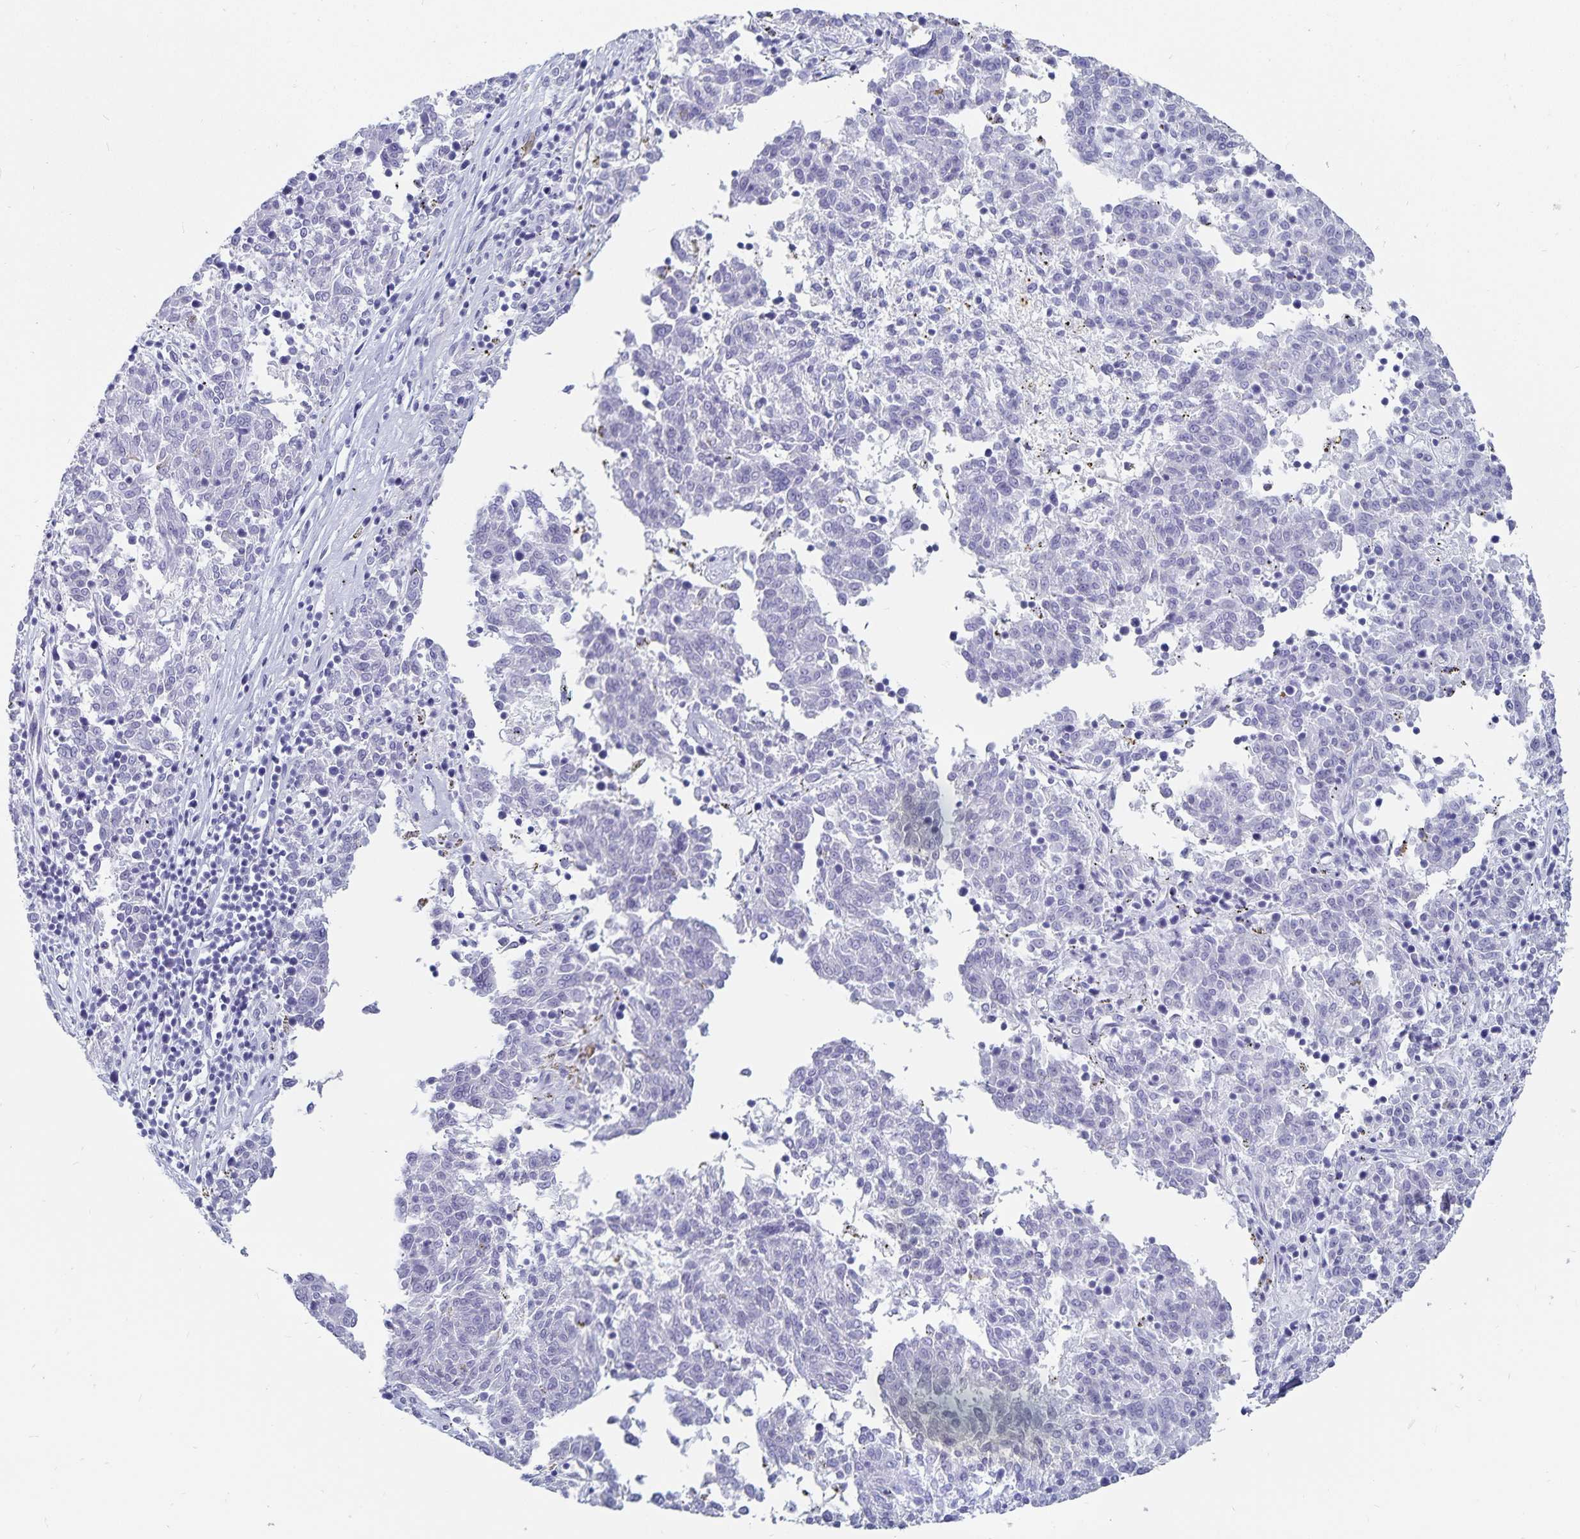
{"staining": {"intensity": "negative", "quantity": "none", "location": "none"}, "tissue": "melanoma", "cell_type": "Tumor cells", "image_type": "cancer", "snomed": [{"axis": "morphology", "description": "Malignant melanoma, NOS"}, {"axis": "topography", "description": "Skin"}], "caption": "There is no significant positivity in tumor cells of malignant melanoma.", "gene": "HMGB3", "patient": {"sex": "female", "age": 72}}